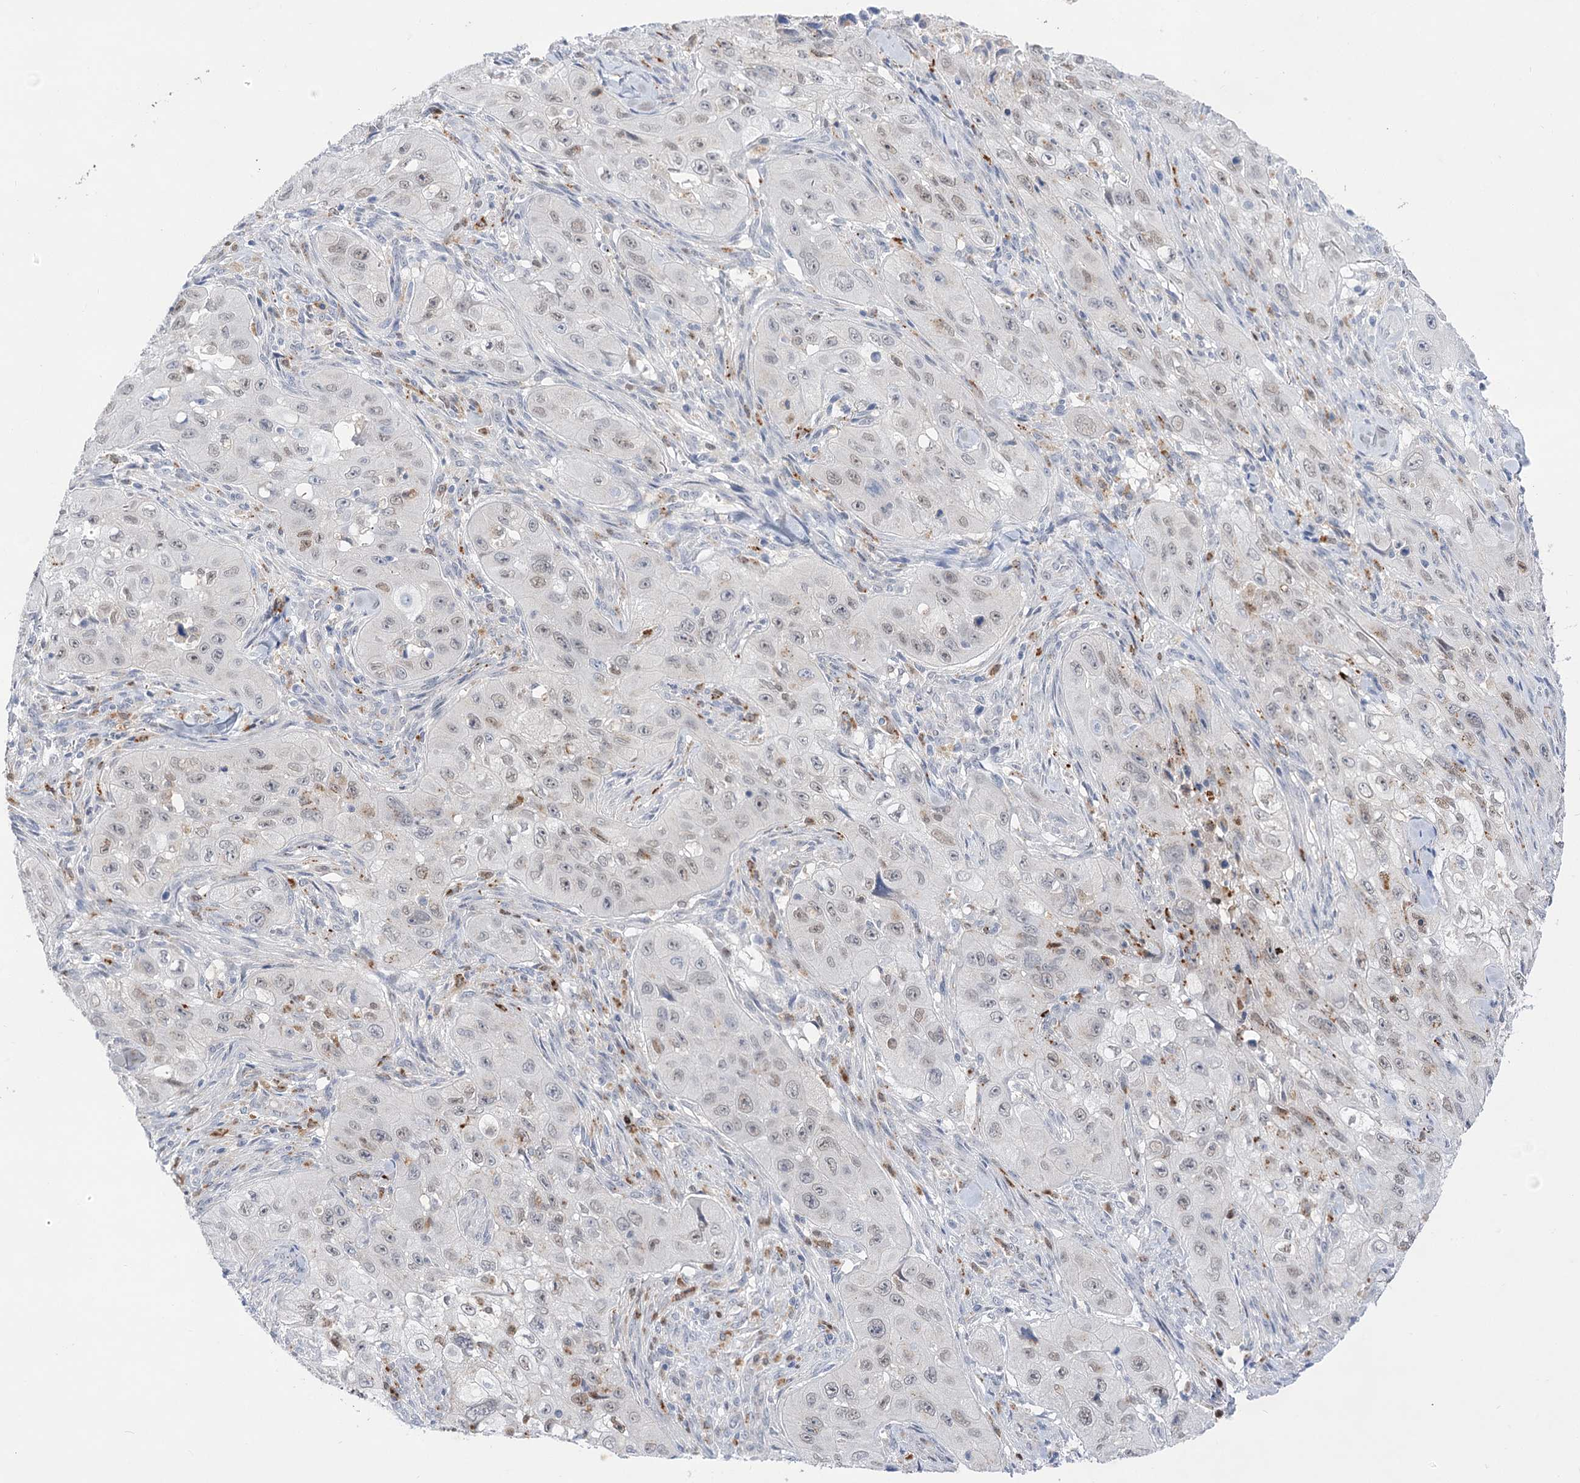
{"staining": {"intensity": "weak", "quantity": "<25%", "location": "nuclear"}, "tissue": "skin cancer", "cell_type": "Tumor cells", "image_type": "cancer", "snomed": [{"axis": "morphology", "description": "Squamous cell carcinoma, NOS"}, {"axis": "topography", "description": "Skin"}, {"axis": "topography", "description": "Subcutis"}], "caption": "An image of skin squamous cell carcinoma stained for a protein demonstrates no brown staining in tumor cells.", "gene": "SIAE", "patient": {"sex": "male", "age": 73}}